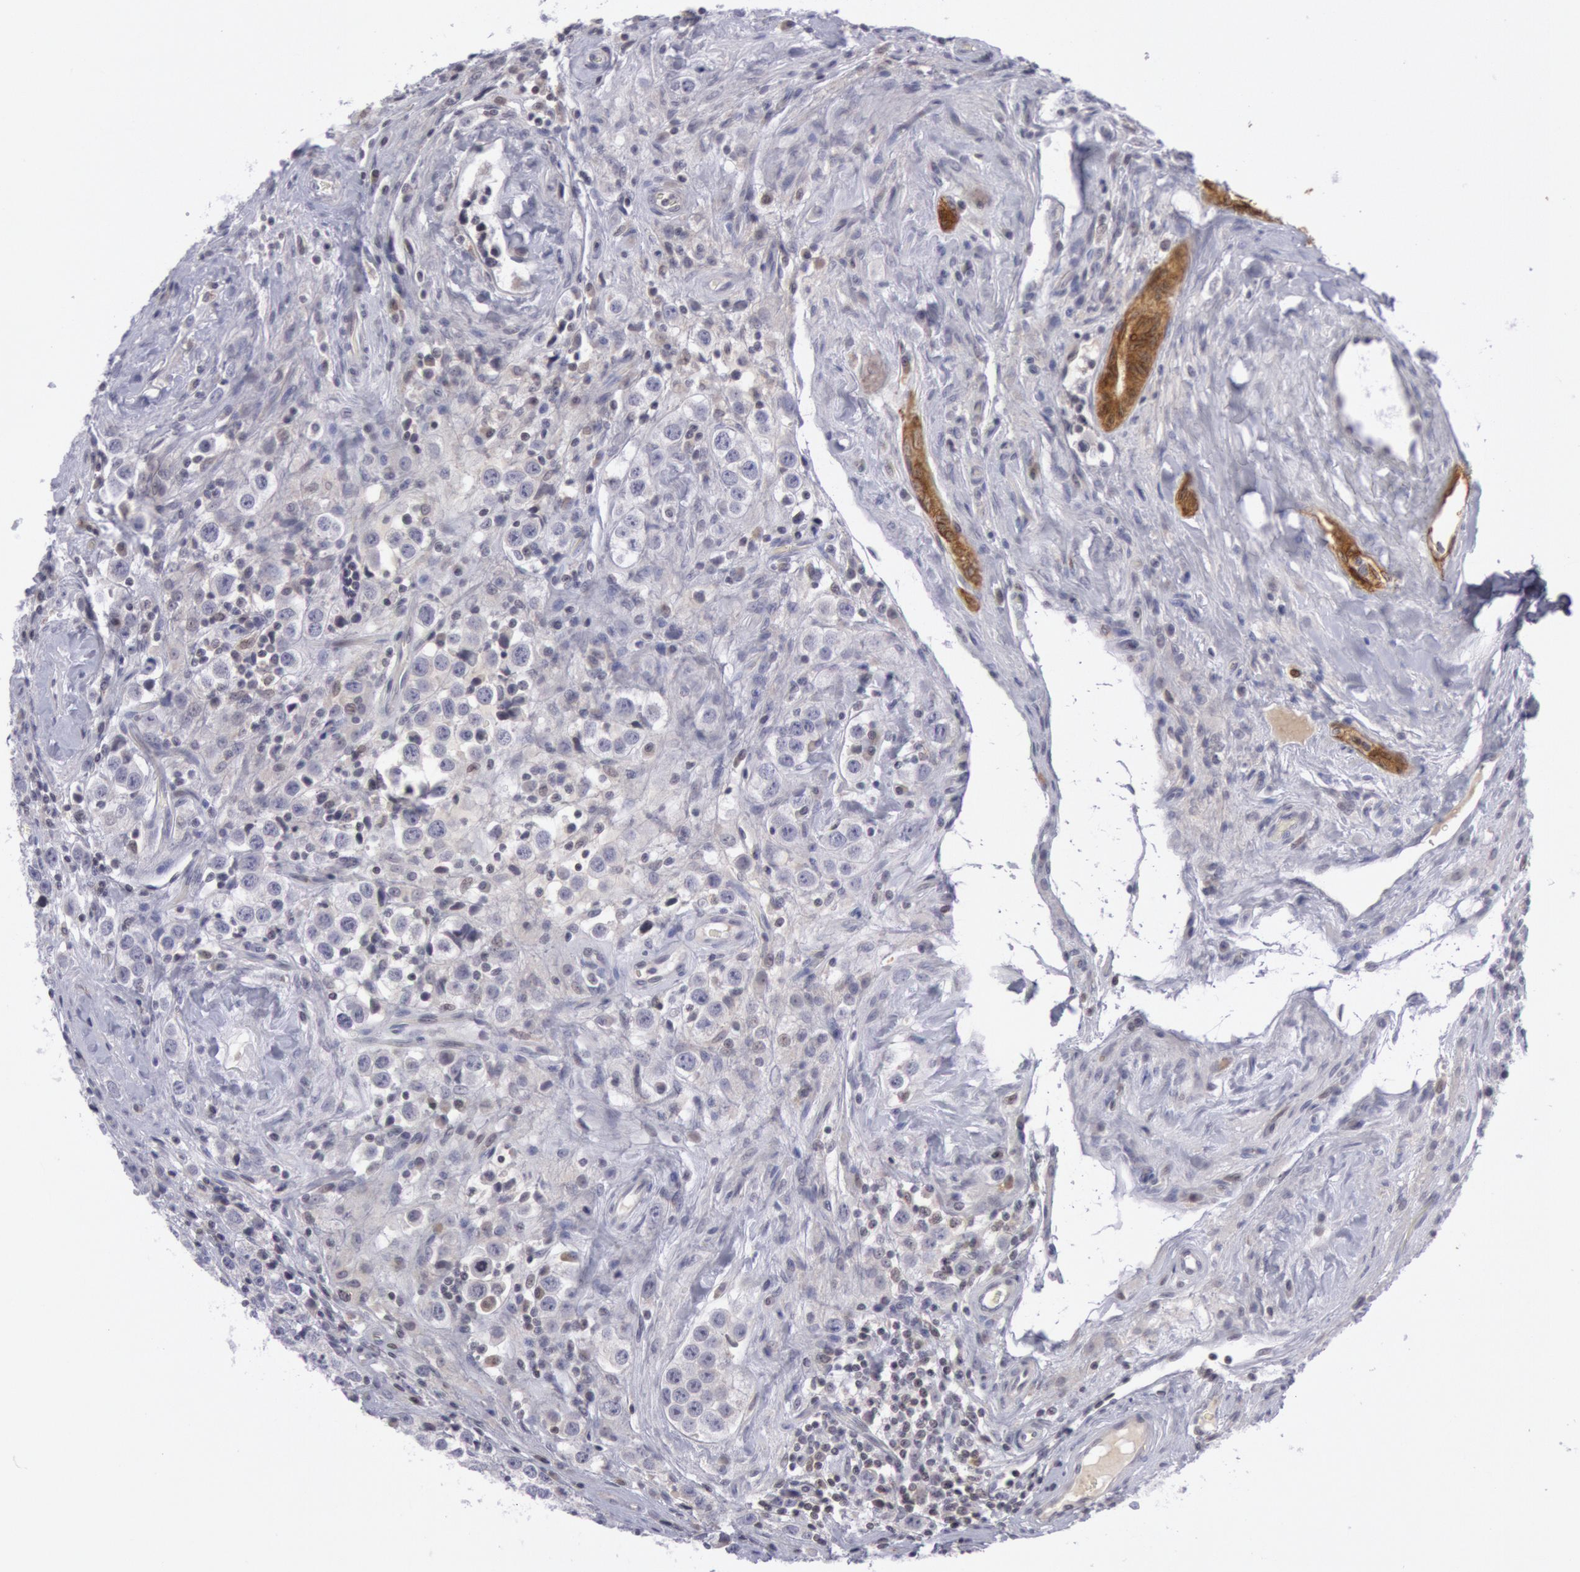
{"staining": {"intensity": "negative", "quantity": "none", "location": "none"}, "tissue": "testis cancer", "cell_type": "Tumor cells", "image_type": "cancer", "snomed": [{"axis": "morphology", "description": "Seminoma, NOS"}, {"axis": "topography", "description": "Testis"}], "caption": "The micrograph exhibits no significant expression in tumor cells of testis cancer (seminoma).", "gene": "PTGS2", "patient": {"sex": "male", "age": 32}}